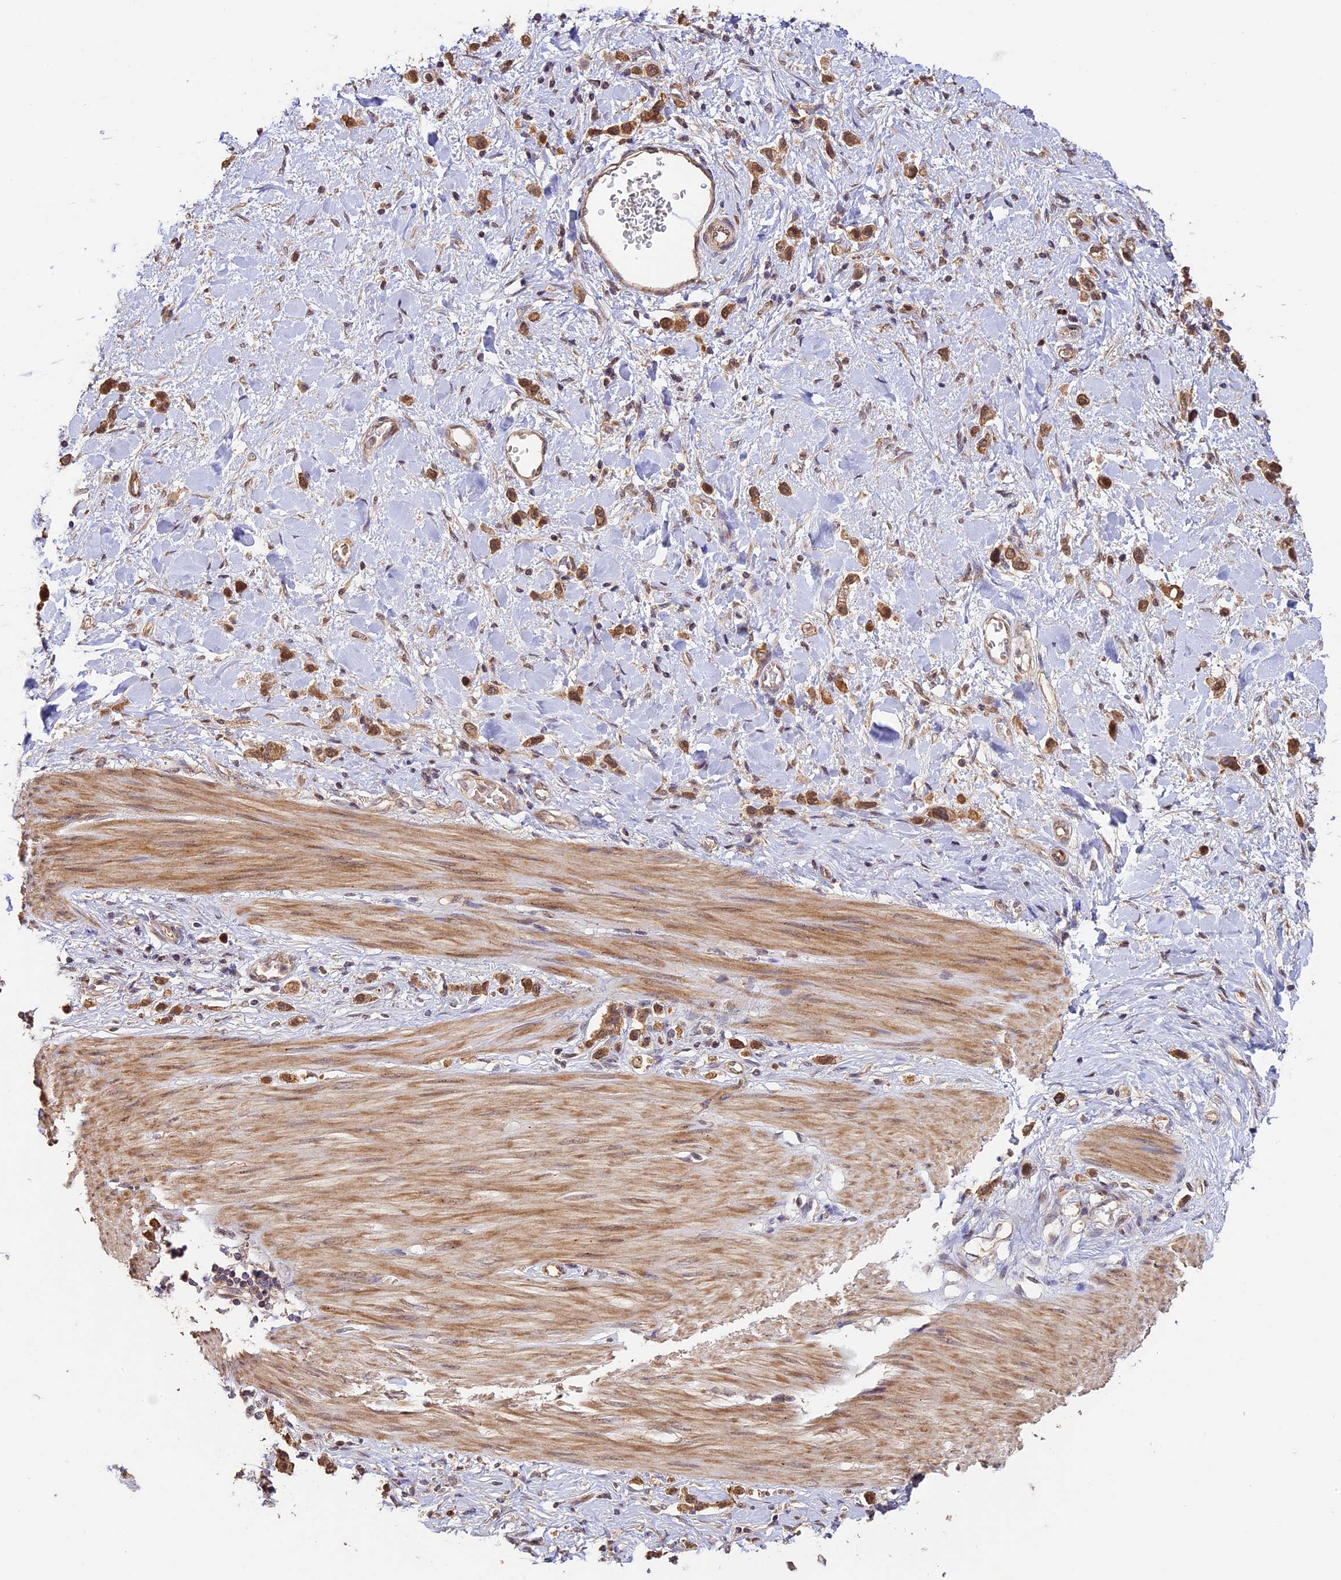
{"staining": {"intensity": "moderate", "quantity": ">75%", "location": "cytoplasmic/membranous,nuclear"}, "tissue": "stomach cancer", "cell_type": "Tumor cells", "image_type": "cancer", "snomed": [{"axis": "morphology", "description": "Adenocarcinoma, NOS"}, {"axis": "topography", "description": "Stomach"}], "caption": "A medium amount of moderate cytoplasmic/membranous and nuclear positivity is identified in about >75% of tumor cells in stomach adenocarcinoma tissue. (Stains: DAB in brown, nuclei in blue, Microscopy: brightfield microscopy at high magnification).", "gene": "BCAS4", "patient": {"sex": "female", "age": 65}}